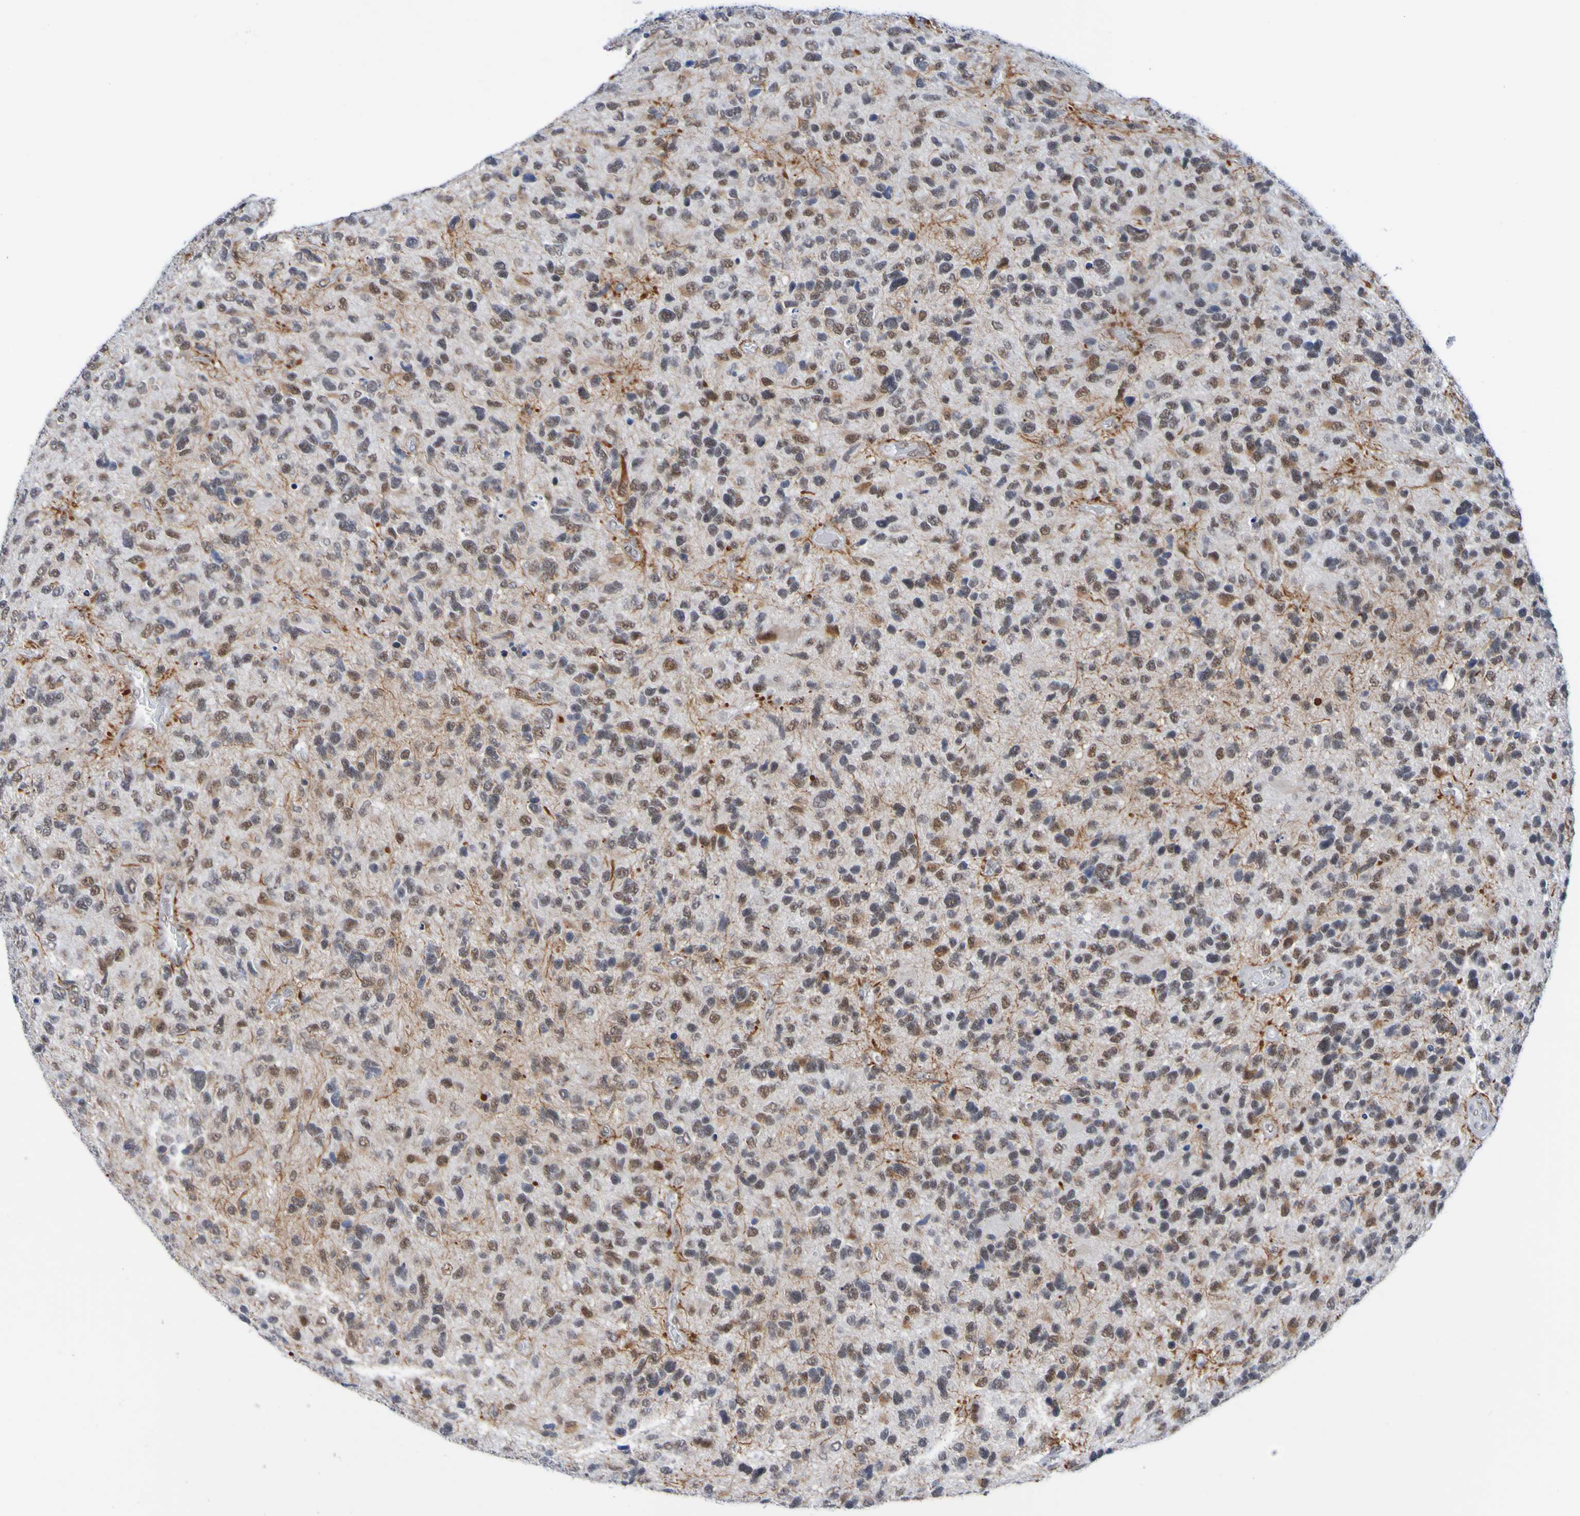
{"staining": {"intensity": "moderate", "quantity": "<25%", "location": "cytoplasmic/membranous,nuclear"}, "tissue": "glioma", "cell_type": "Tumor cells", "image_type": "cancer", "snomed": [{"axis": "morphology", "description": "Glioma, malignant, High grade"}, {"axis": "topography", "description": "Brain"}], "caption": "Tumor cells exhibit low levels of moderate cytoplasmic/membranous and nuclear positivity in about <25% of cells in human malignant glioma (high-grade).", "gene": "CDC5L", "patient": {"sex": "female", "age": 58}}